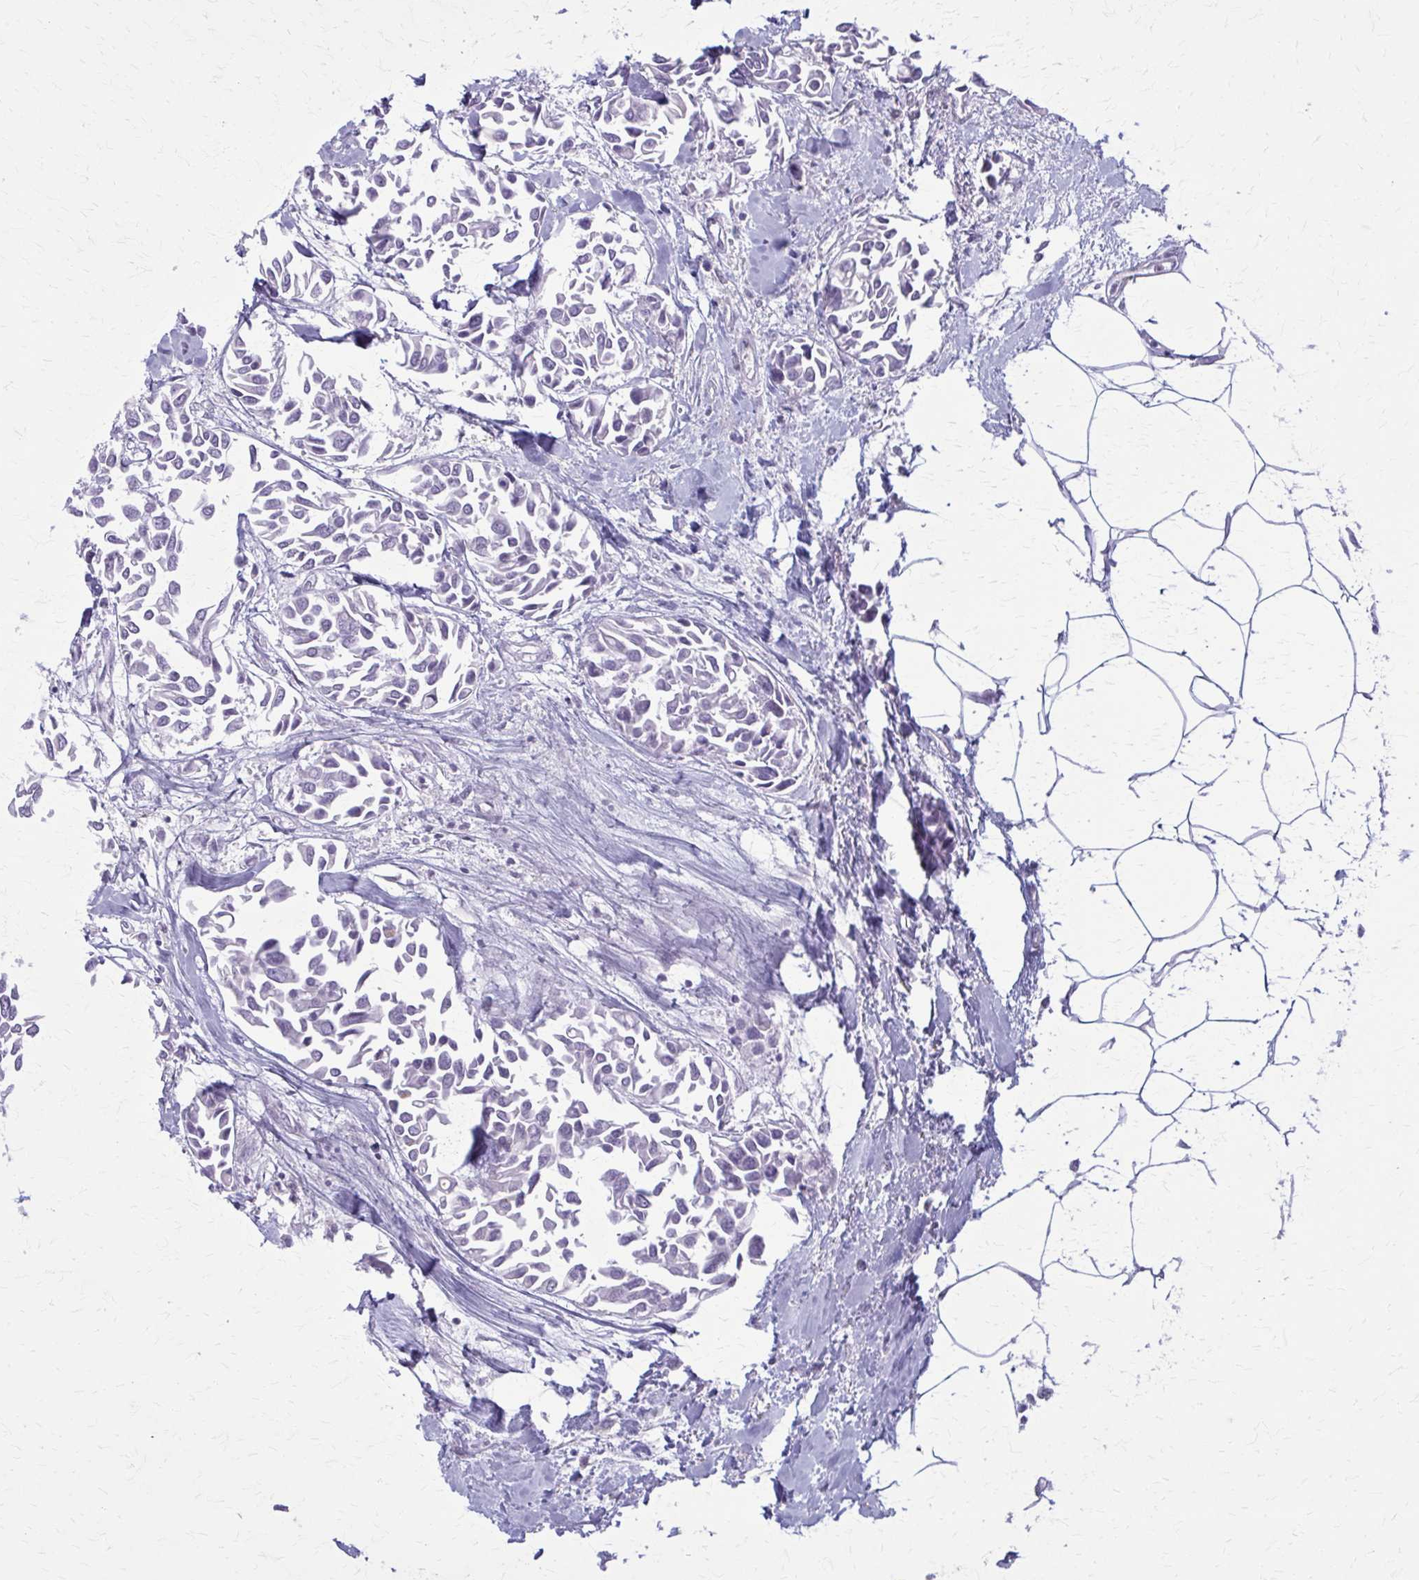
{"staining": {"intensity": "negative", "quantity": "none", "location": "none"}, "tissue": "breast cancer", "cell_type": "Tumor cells", "image_type": "cancer", "snomed": [{"axis": "morphology", "description": "Duct carcinoma"}, {"axis": "topography", "description": "Breast"}], "caption": "Immunohistochemistry (IHC) micrograph of human infiltrating ductal carcinoma (breast) stained for a protein (brown), which shows no staining in tumor cells.", "gene": "CARD9", "patient": {"sex": "female", "age": 54}}